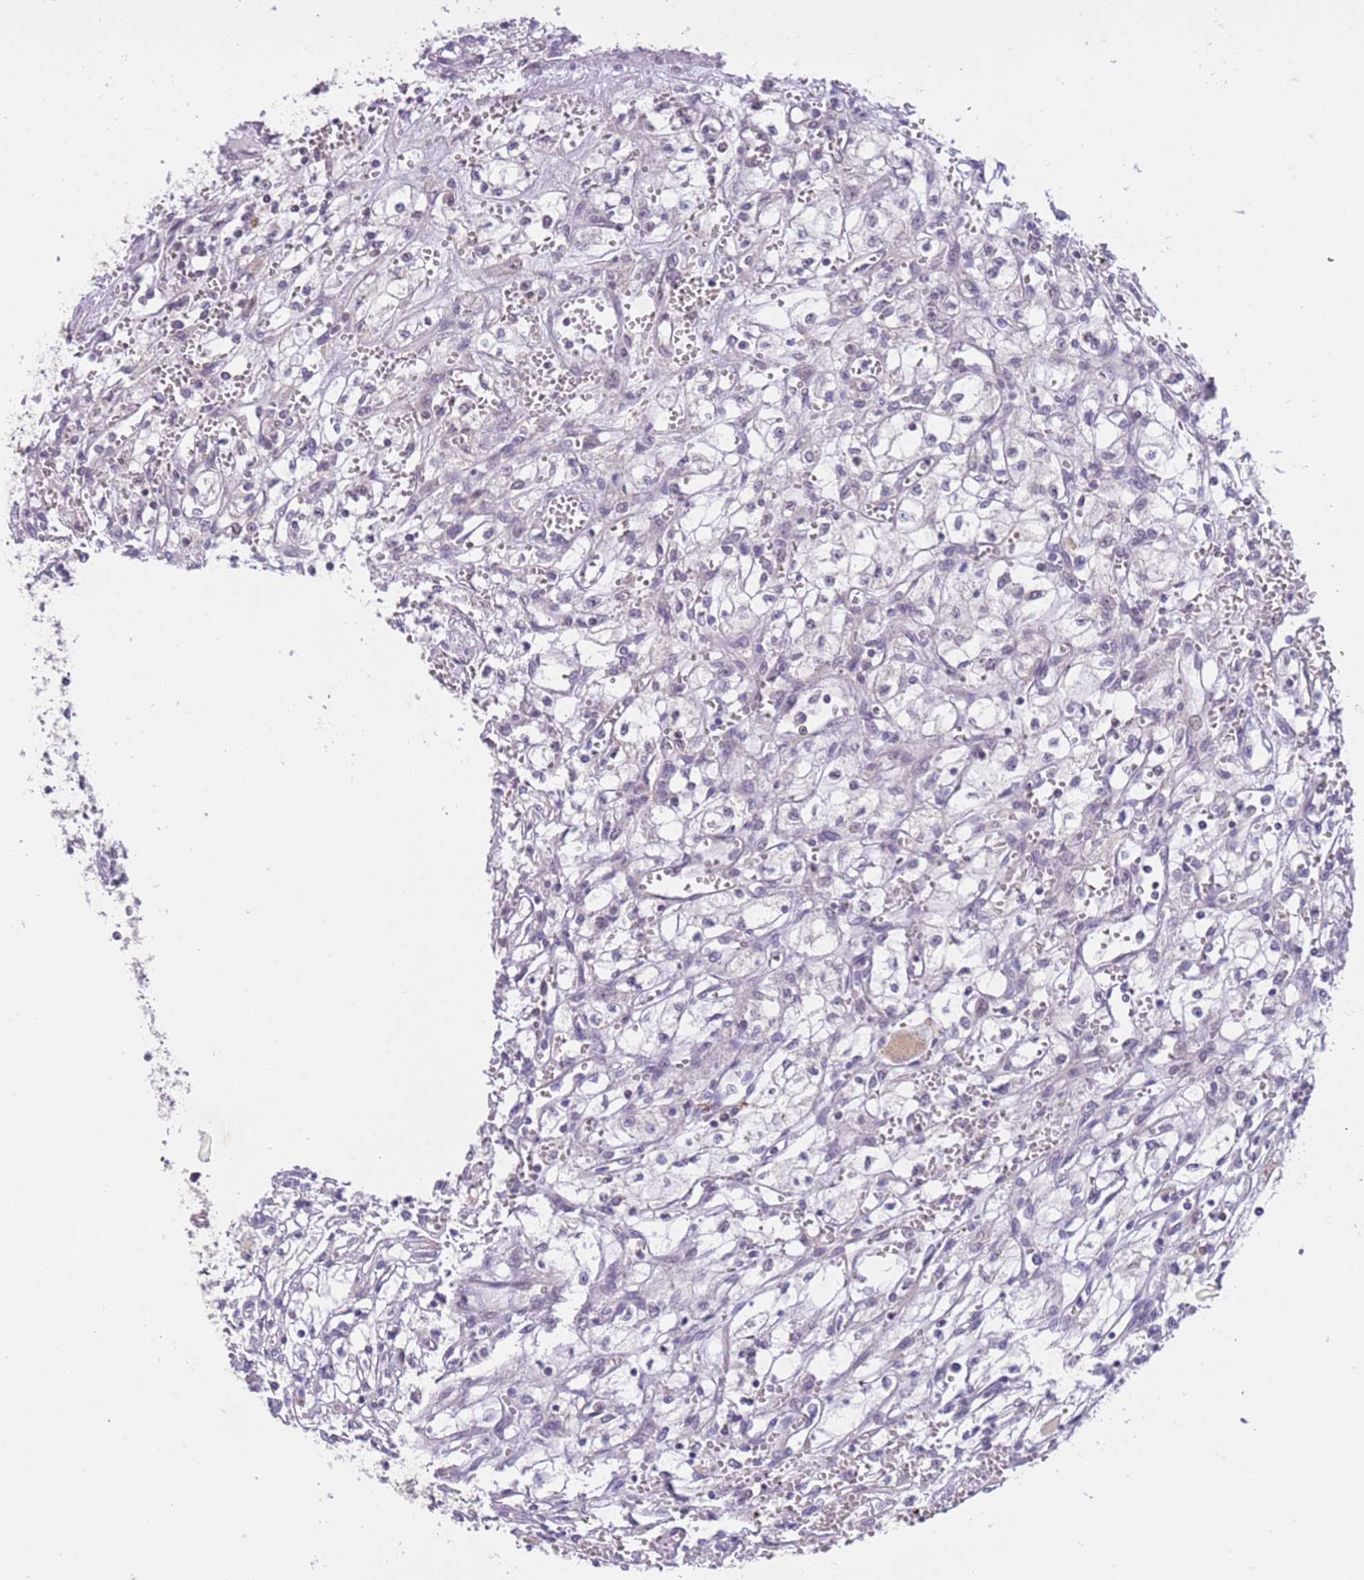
{"staining": {"intensity": "negative", "quantity": "none", "location": "none"}, "tissue": "renal cancer", "cell_type": "Tumor cells", "image_type": "cancer", "snomed": [{"axis": "morphology", "description": "Adenocarcinoma, NOS"}, {"axis": "topography", "description": "Kidney"}], "caption": "This photomicrograph is of adenocarcinoma (renal) stained with immunohistochemistry to label a protein in brown with the nuclei are counter-stained blue. There is no expression in tumor cells.", "gene": "MAGEF1", "patient": {"sex": "male", "age": 59}}